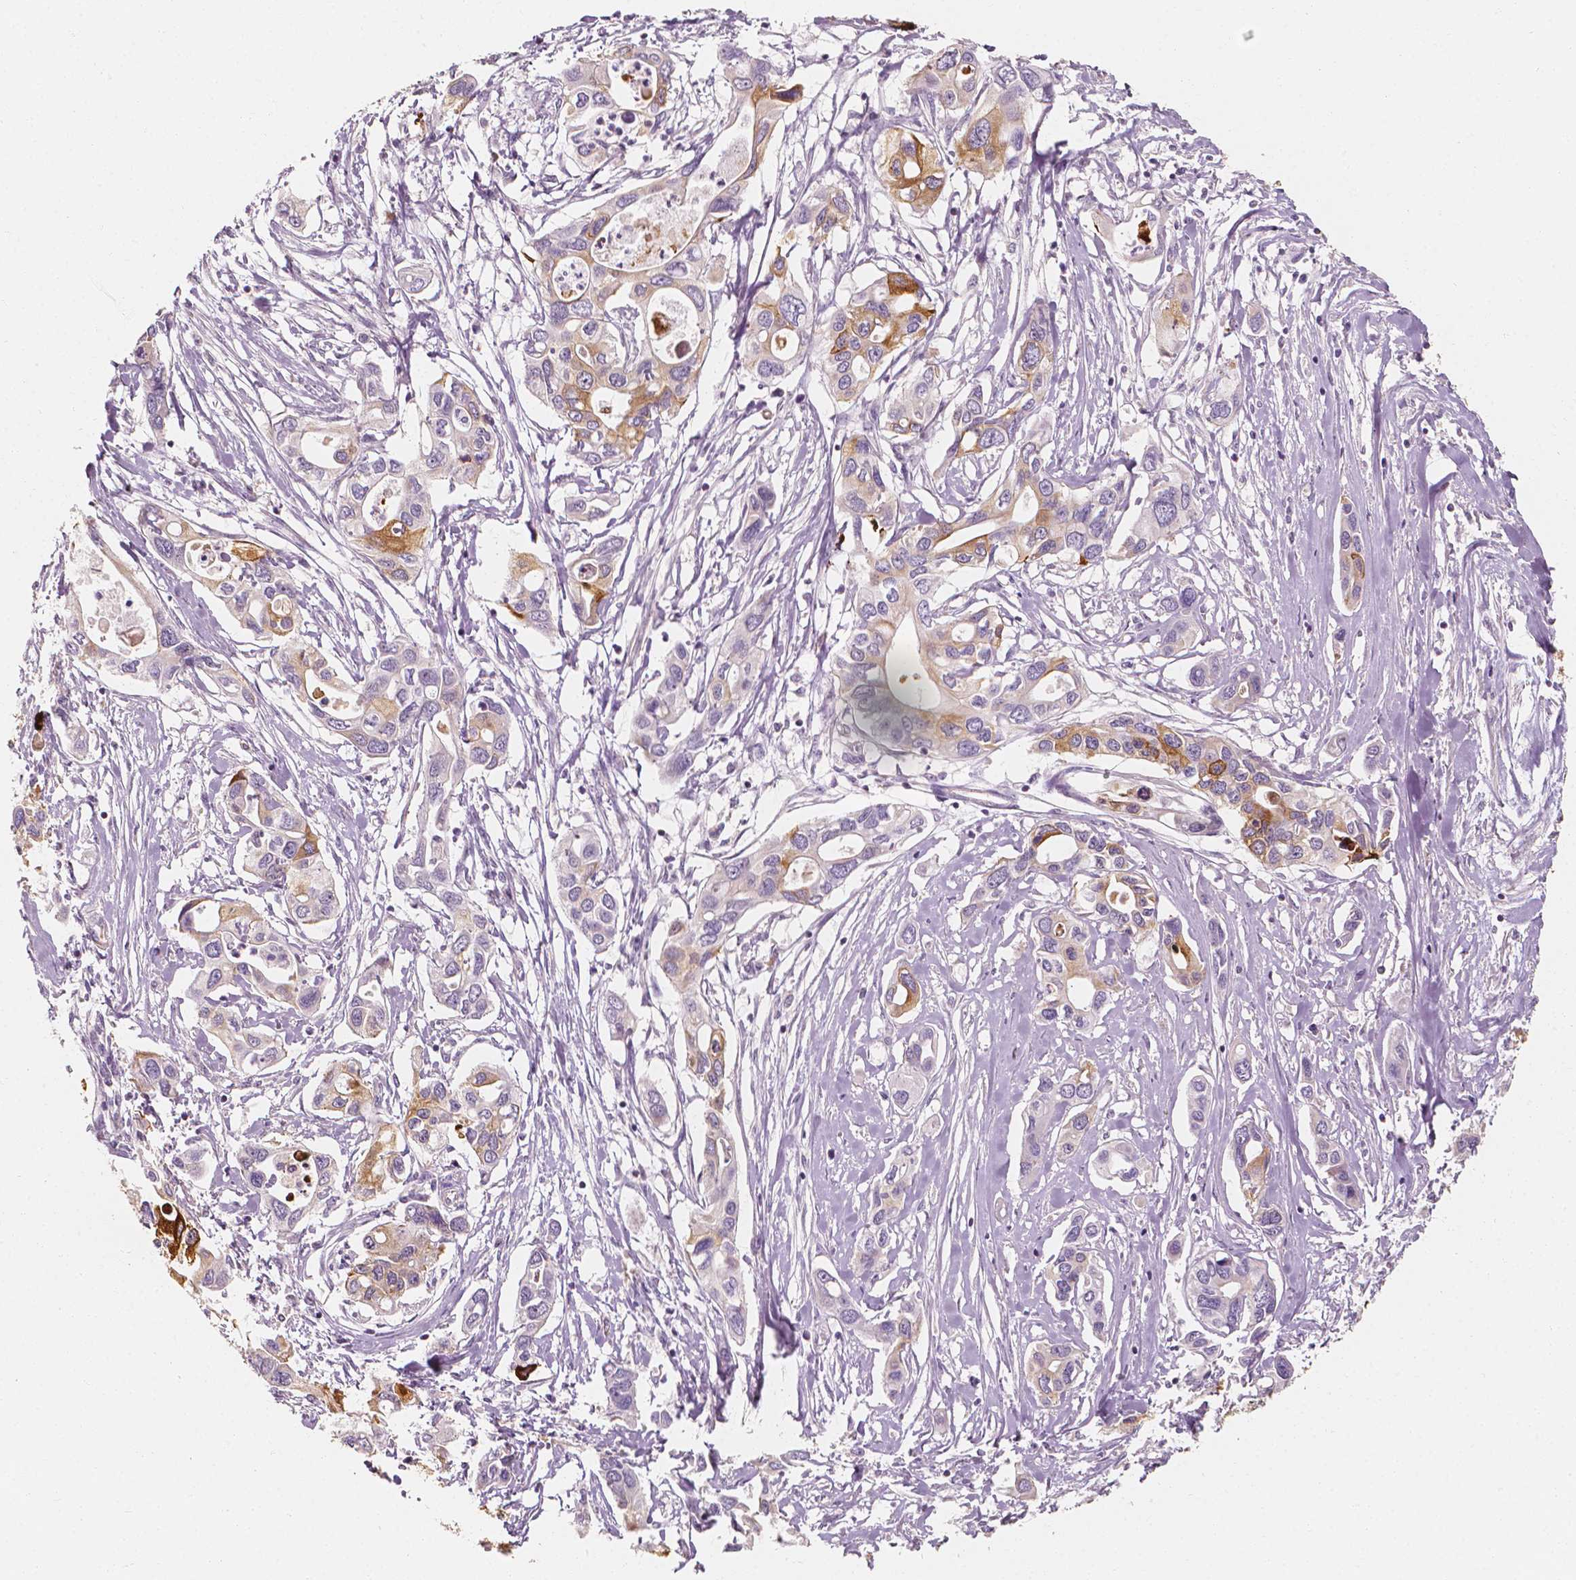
{"staining": {"intensity": "strong", "quantity": "25%-75%", "location": "cytoplasmic/membranous"}, "tissue": "pancreatic cancer", "cell_type": "Tumor cells", "image_type": "cancer", "snomed": [{"axis": "morphology", "description": "Adenocarcinoma, NOS"}, {"axis": "topography", "description": "Pancreas"}], "caption": "The image demonstrates immunohistochemical staining of pancreatic adenocarcinoma. There is strong cytoplasmic/membranous staining is present in about 25%-75% of tumor cells.", "gene": "SHPK", "patient": {"sex": "male", "age": 60}}